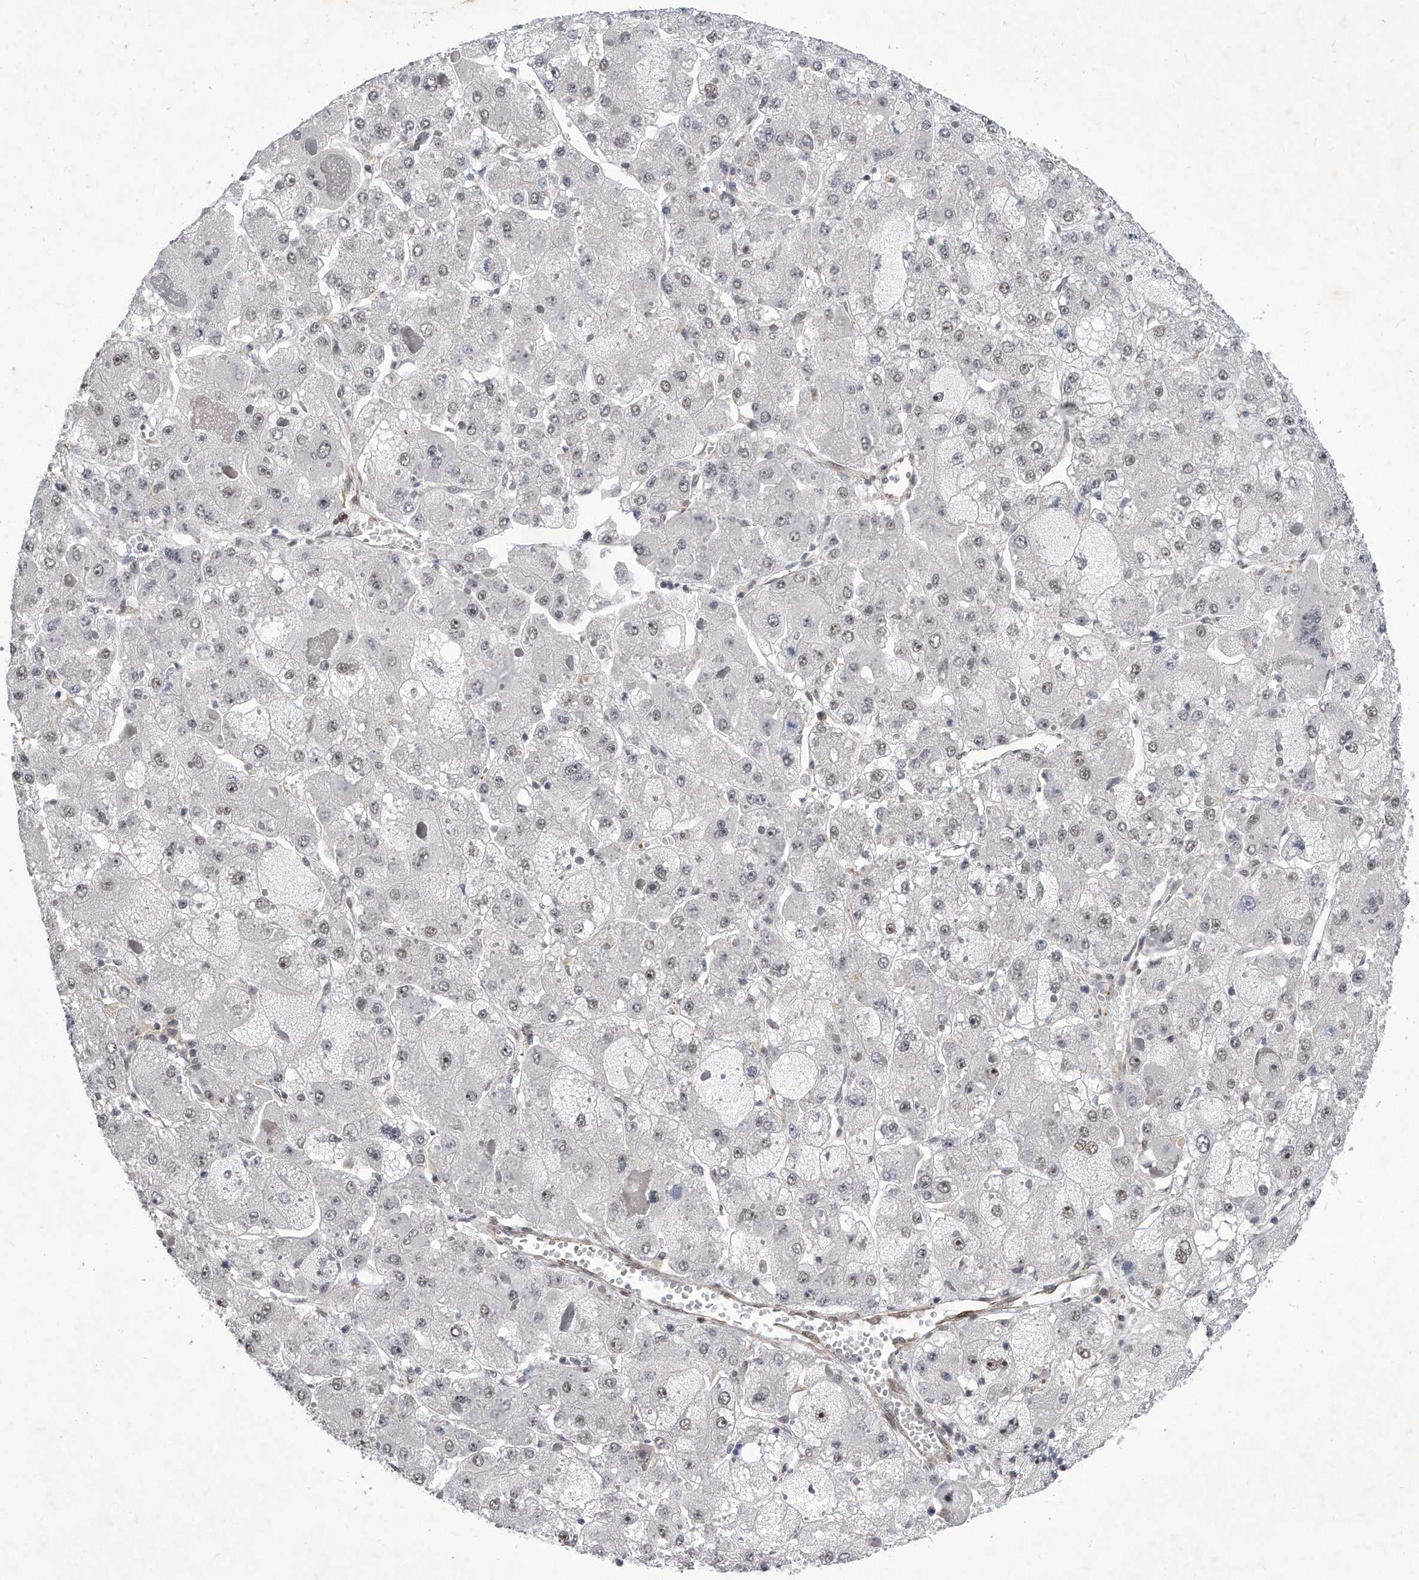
{"staining": {"intensity": "weak", "quantity": "<25%", "location": "nuclear"}, "tissue": "liver cancer", "cell_type": "Tumor cells", "image_type": "cancer", "snomed": [{"axis": "morphology", "description": "Carcinoma, Hepatocellular, NOS"}, {"axis": "topography", "description": "Liver"}], "caption": "Immunohistochemical staining of human liver cancer displays no significant positivity in tumor cells.", "gene": "PGBD2", "patient": {"sex": "female", "age": 73}}